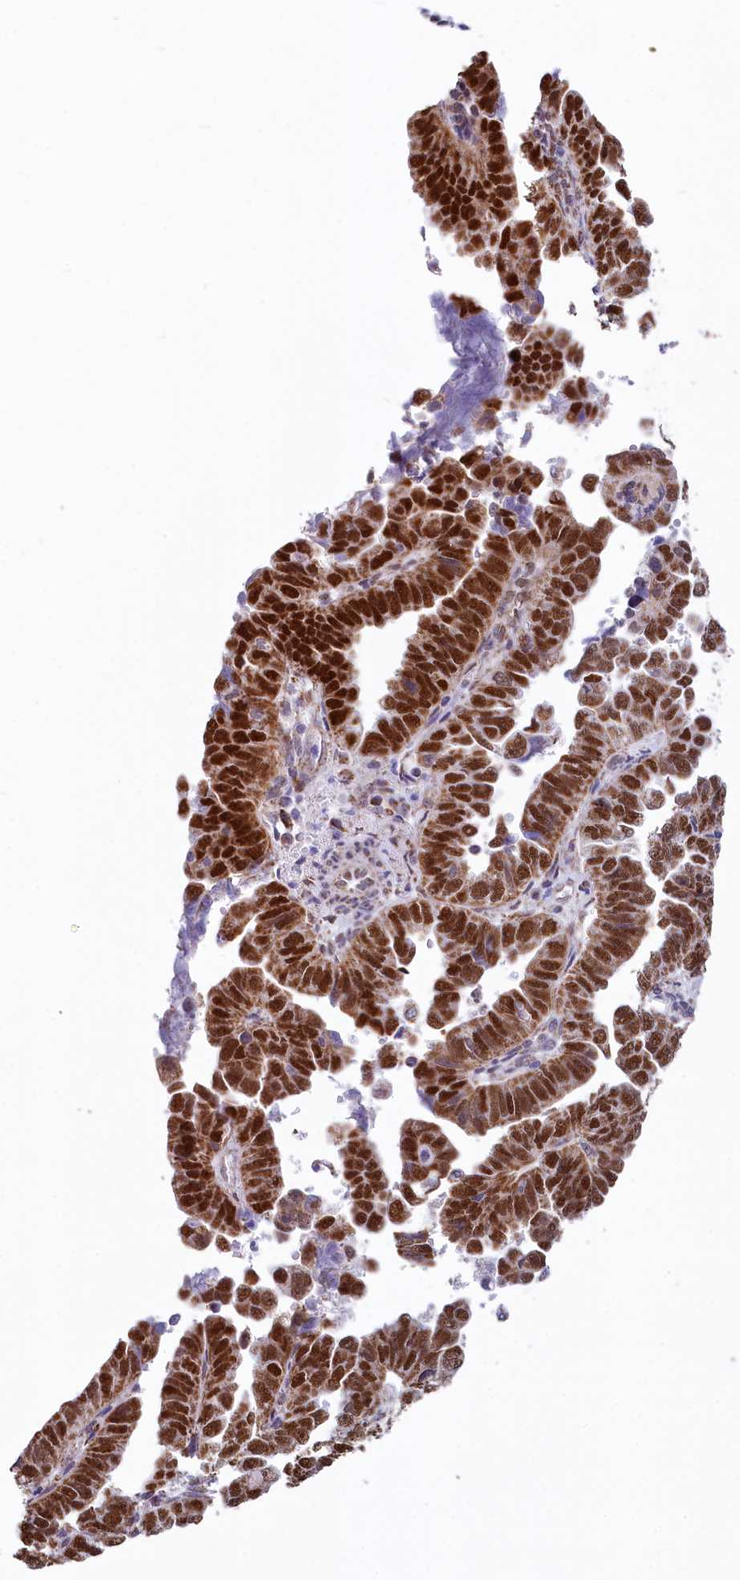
{"staining": {"intensity": "strong", "quantity": ">75%", "location": "cytoplasmic/membranous,nuclear"}, "tissue": "endometrial cancer", "cell_type": "Tumor cells", "image_type": "cancer", "snomed": [{"axis": "morphology", "description": "Adenocarcinoma, NOS"}, {"axis": "topography", "description": "Endometrium"}], "caption": "Adenocarcinoma (endometrial) stained with a brown dye demonstrates strong cytoplasmic/membranous and nuclear positive positivity in approximately >75% of tumor cells.", "gene": "MORN3", "patient": {"sex": "female", "age": 75}}